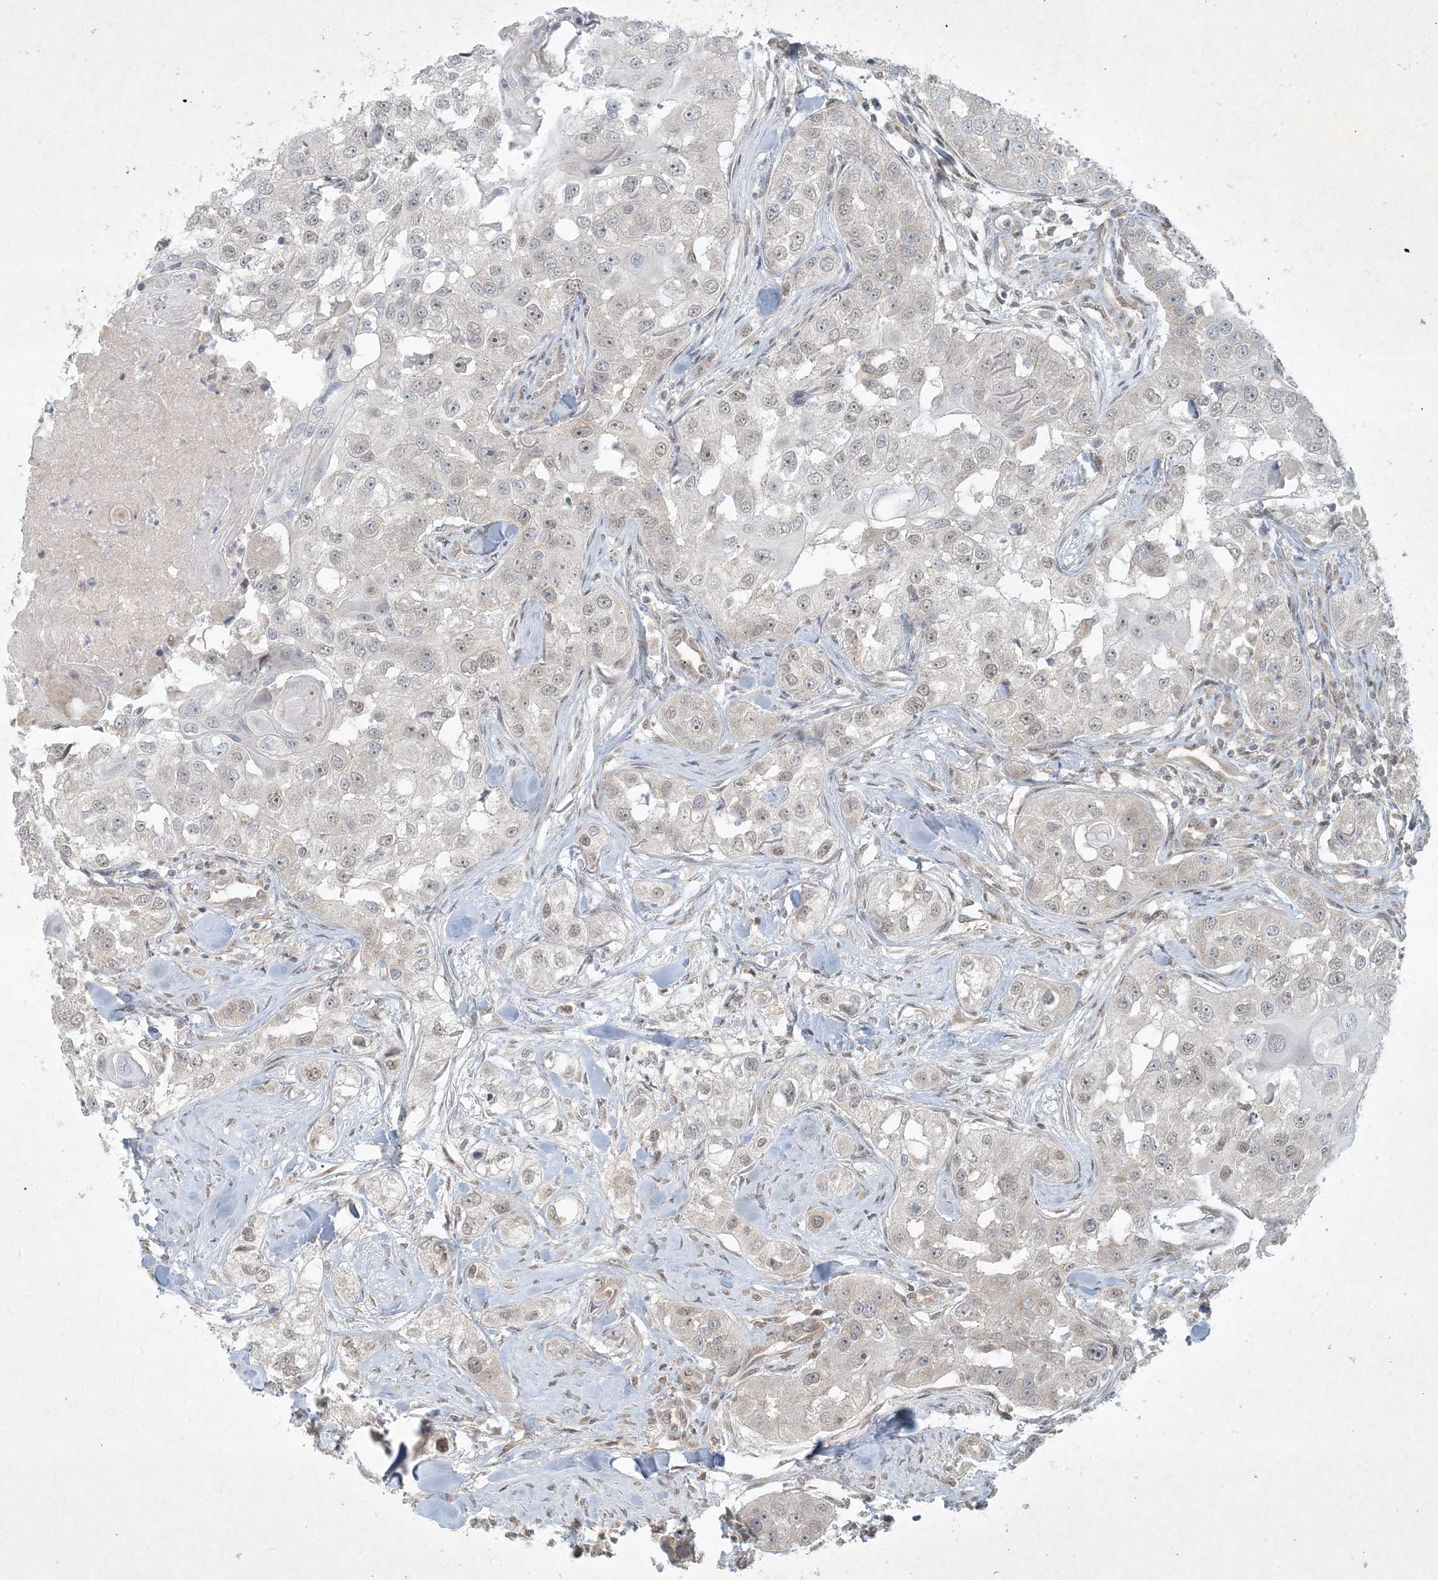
{"staining": {"intensity": "weak", "quantity": "<25%", "location": "nuclear"}, "tissue": "head and neck cancer", "cell_type": "Tumor cells", "image_type": "cancer", "snomed": [{"axis": "morphology", "description": "Normal tissue, NOS"}, {"axis": "morphology", "description": "Squamous cell carcinoma, NOS"}, {"axis": "topography", "description": "Skeletal muscle"}, {"axis": "topography", "description": "Head-Neck"}], "caption": "Immunohistochemical staining of human squamous cell carcinoma (head and neck) demonstrates no significant staining in tumor cells. (Immunohistochemistry, brightfield microscopy, high magnification).", "gene": "BCORL1", "patient": {"sex": "male", "age": 51}}